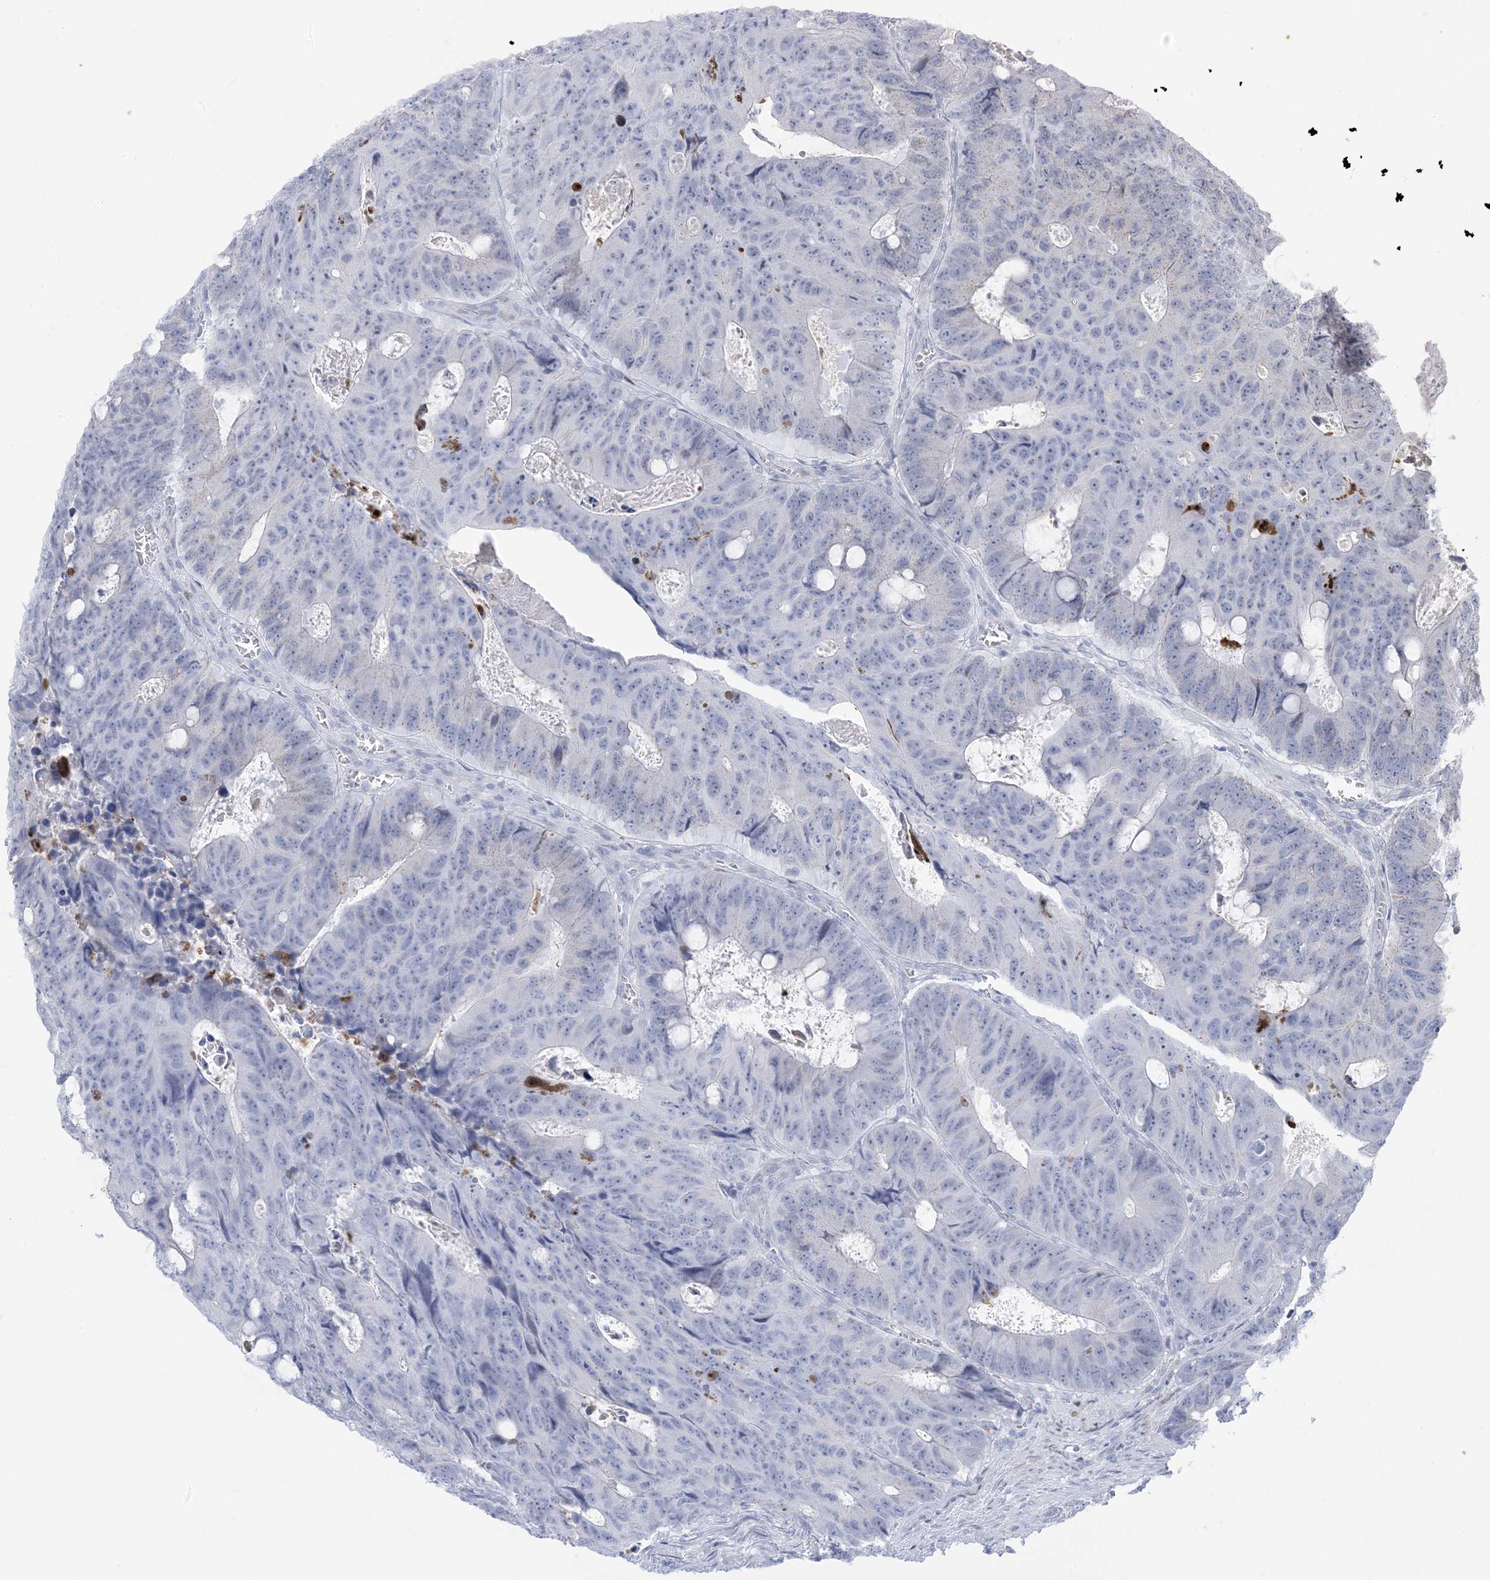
{"staining": {"intensity": "negative", "quantity": "none", "location": "none"}, "tissue": "colorectal cancer", "cell_type": "Tumor cells", "image_type": "cancer", "snomed": [{"axis": "morphology", "description": "Adenocarcinoma, NOS"}, {"axis": "topography", "description": "Colon"}], "caption": "High power microscopy photomicrograph of an immunohistochemistry (IHC) micrograph of colorectal cancer, revealing no significant staining in tumor cells.", "gene": "SLC25A53", "patient": {"sex": "male", "age": 87}}